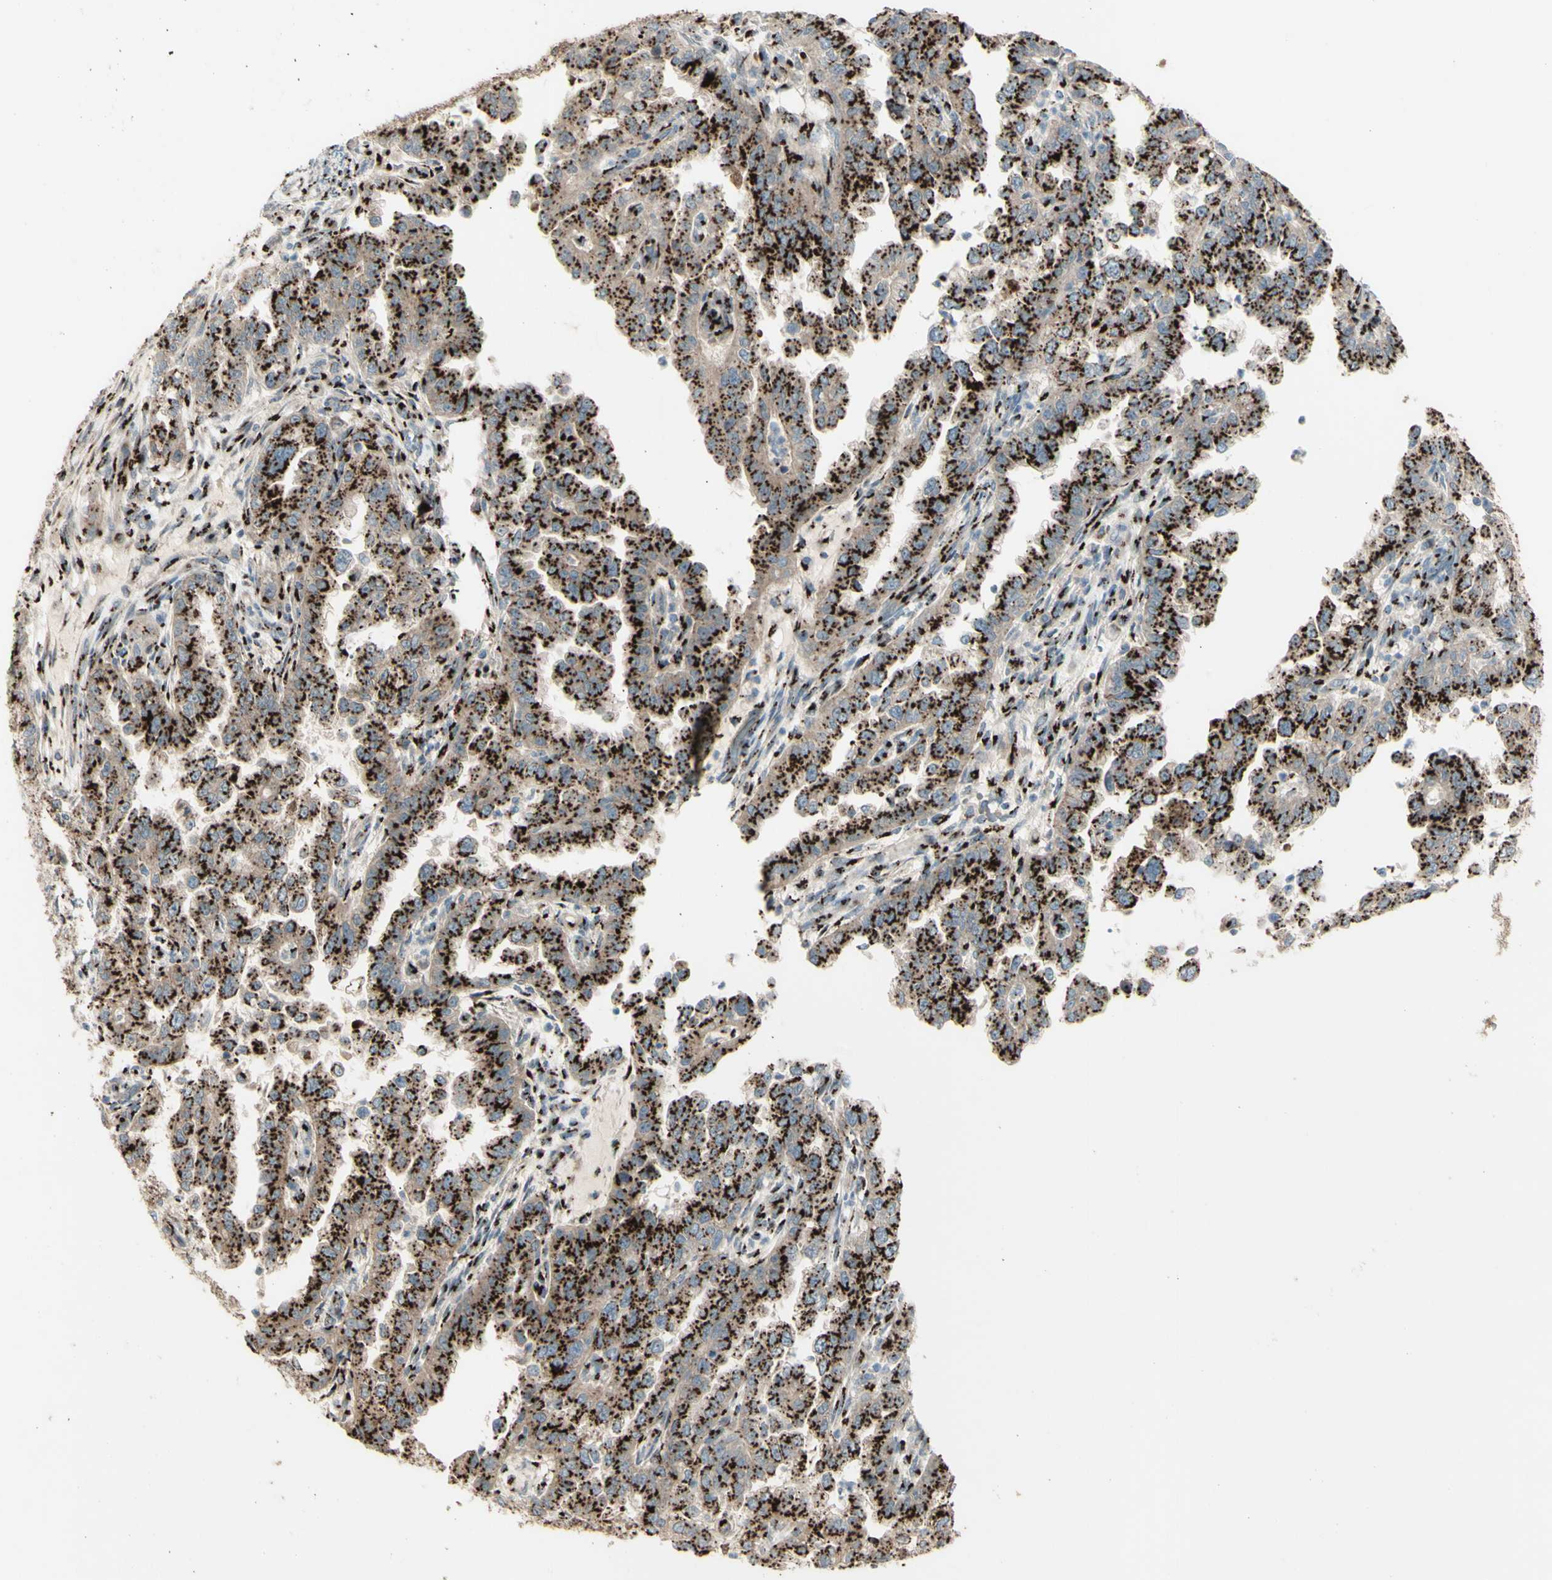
{"staining": {"intensity": "strong", "quantity": ">75%", "location": "cytoplasmic/membranous"}, "tissue": "endometrial cancer", "cell_type": "Tumor cells", "image_type": "cancer", "snomed": [{"axis": "morphology", "description": "Adenocarcinoma, NOS"}, {"axis": "topography", "description": "Endometrium"}], "caption": "Endometrial adenocarcinoma was stained to show a protein in brown. There is high levels of strong cytoplasmic/membranous positivity in about >75% of tumor cells.", "gene": "BPNT2", "patient": {"sex": "female", "age": 85}}